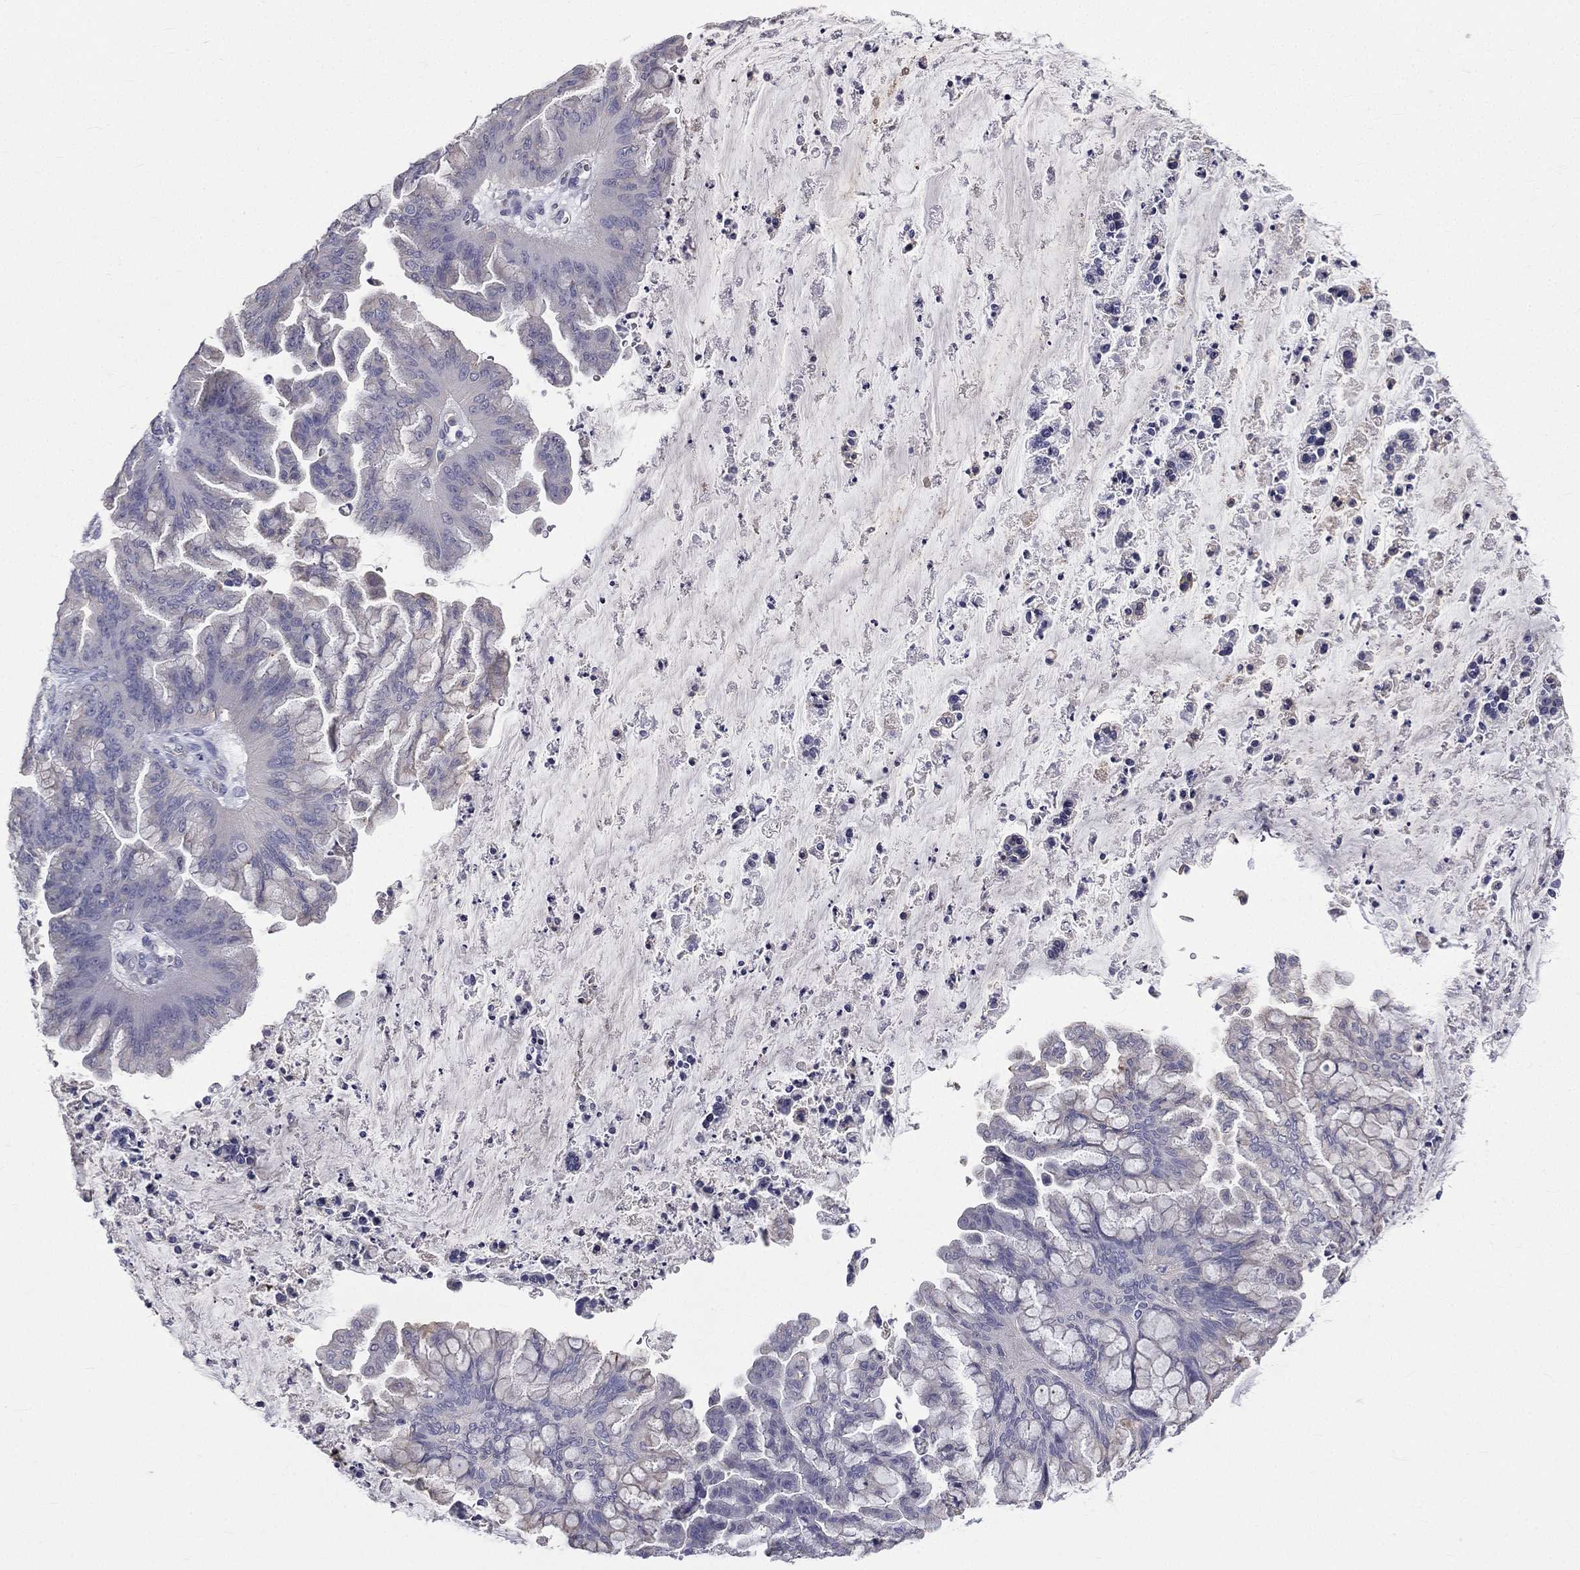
{"staining": {"intensity": "negative", "quantity": "none", "location": "none"}, "tissue": "ovarian cancer", "cell_type": "Tumor cells", "image_type": "cancer", "snomed": [{"axis": "morphology", "description": "Cystadenocarcinoma, mucinous, NOS"}, {"axis": "topography", "description": "Ovary"}], "caption": "Tumor cells are negative for protein expression in human mucinous cystadenocarcinoma (ovarian).", "gene": "MUC13", "patient": {"sex": "female", "age": 67}}